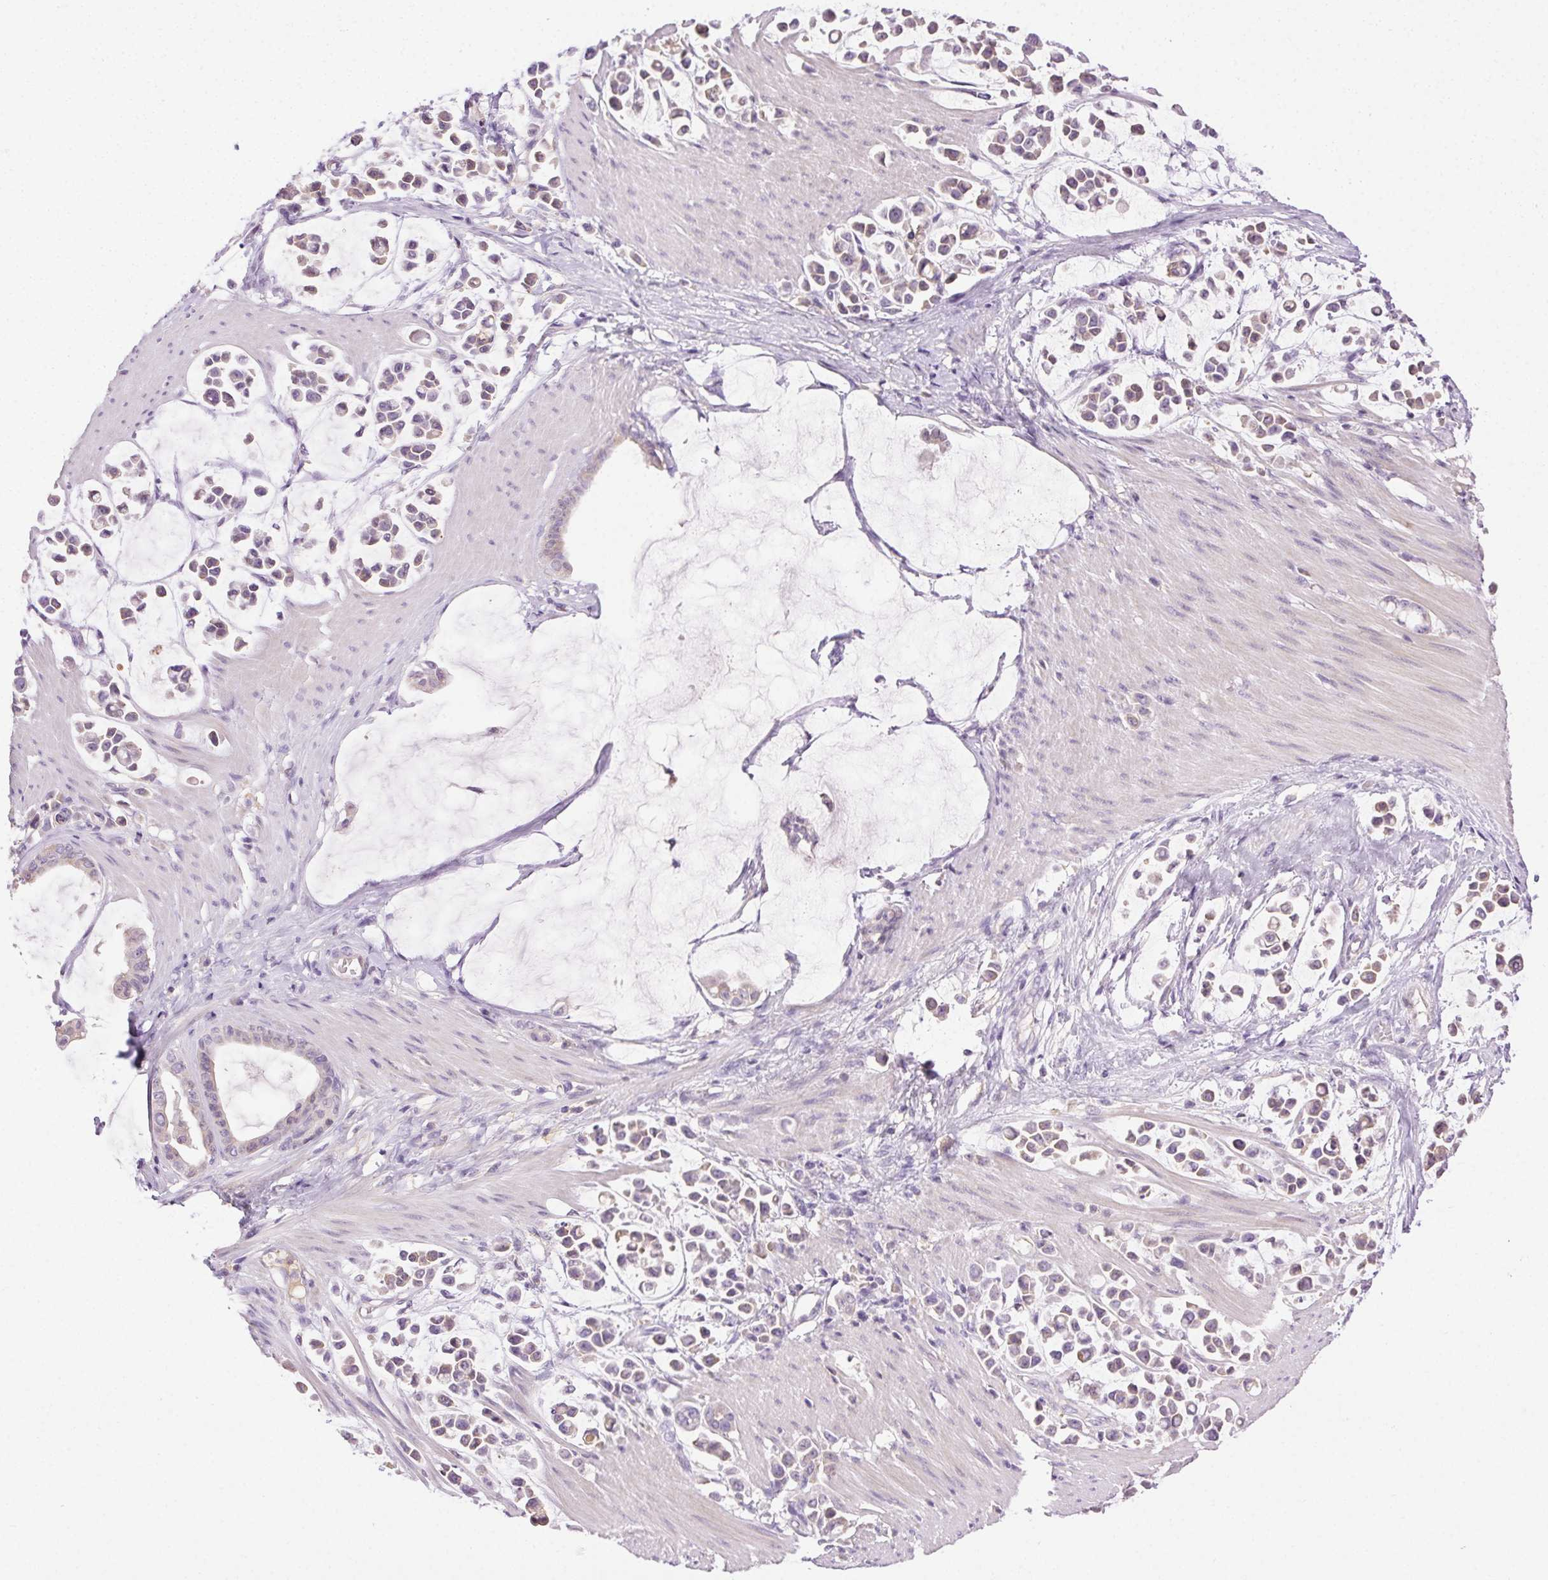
{"staining": {"intensity": "weak", "quantity": "<25%", "location": "cytoplasmic/membranous"}, "tissue": "stomach cancer", "cell_type": "Tumor cells", "image_type": "cancer", "snomed": [{"axis": "morphology", "description": "Adenocarcinoma, NOS"}, {"axis": "topography", "description": "Stomach"}], "caption": "Tumor cells show no significant protein expression in adenocarcinoma (stomach). (DAB (3,3'-diaminobenzidine) immunohistochemistry (IHC) with hematoxylin counter stain).", "gene": "BPIFB2", "patient": {"sex": "male", "age": 82}}